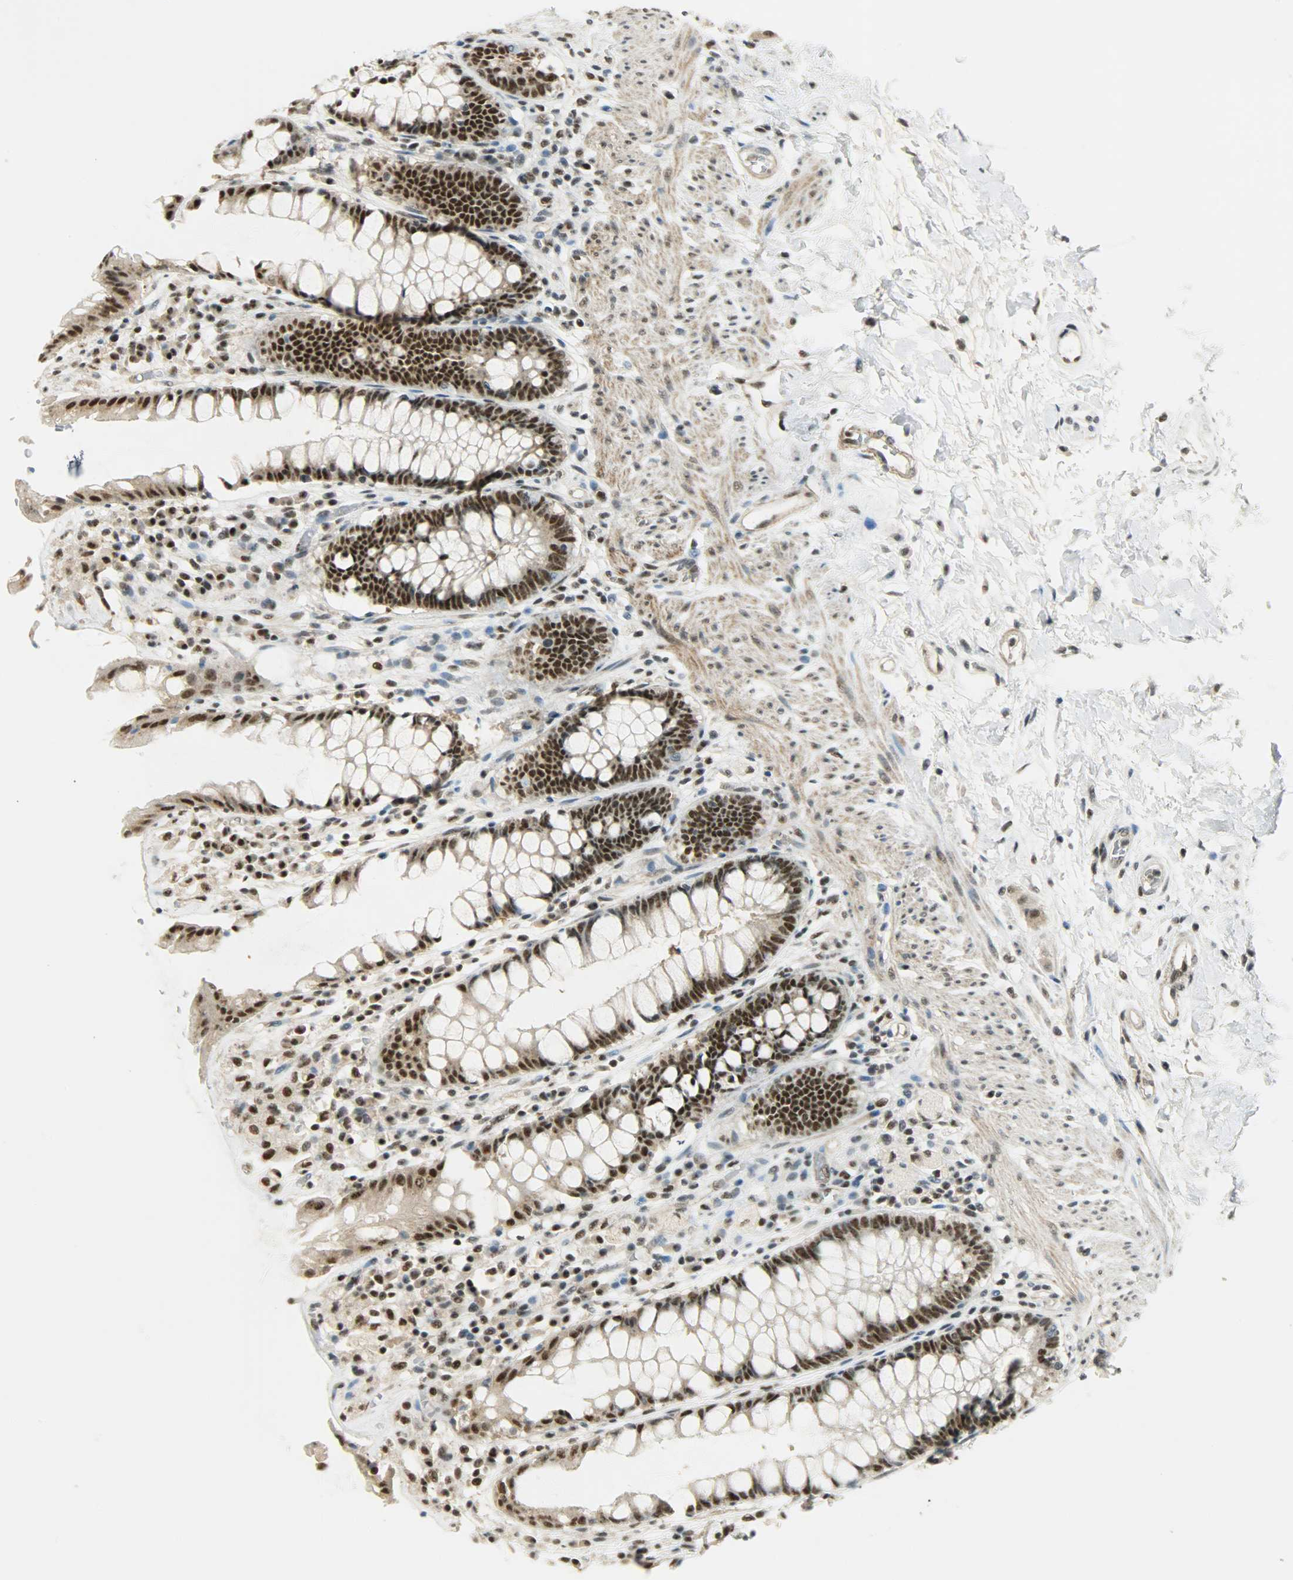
{"staining": {"intensity": "strong", "quantity": ">75%", "location": "nuclear"}, "tissue": "rectum", "cell_type": "Glandular cells", "image_type": "normal", "snomed": [{"axis": "morphology", "description": "Normal tissue, NOS"}, {"axis": "topography", "description": "Rectum"}], "caption": "IHC (DAB (3,3'-diaminobenzidine)) staining of benign rectum exhibits strong nuclear protein positivity in about >75% of glandular cells. (IHC, brightfield microscopy, high magnification).", "gene": "SUGP1", "patient": {"sex": "female", "age": 46}}